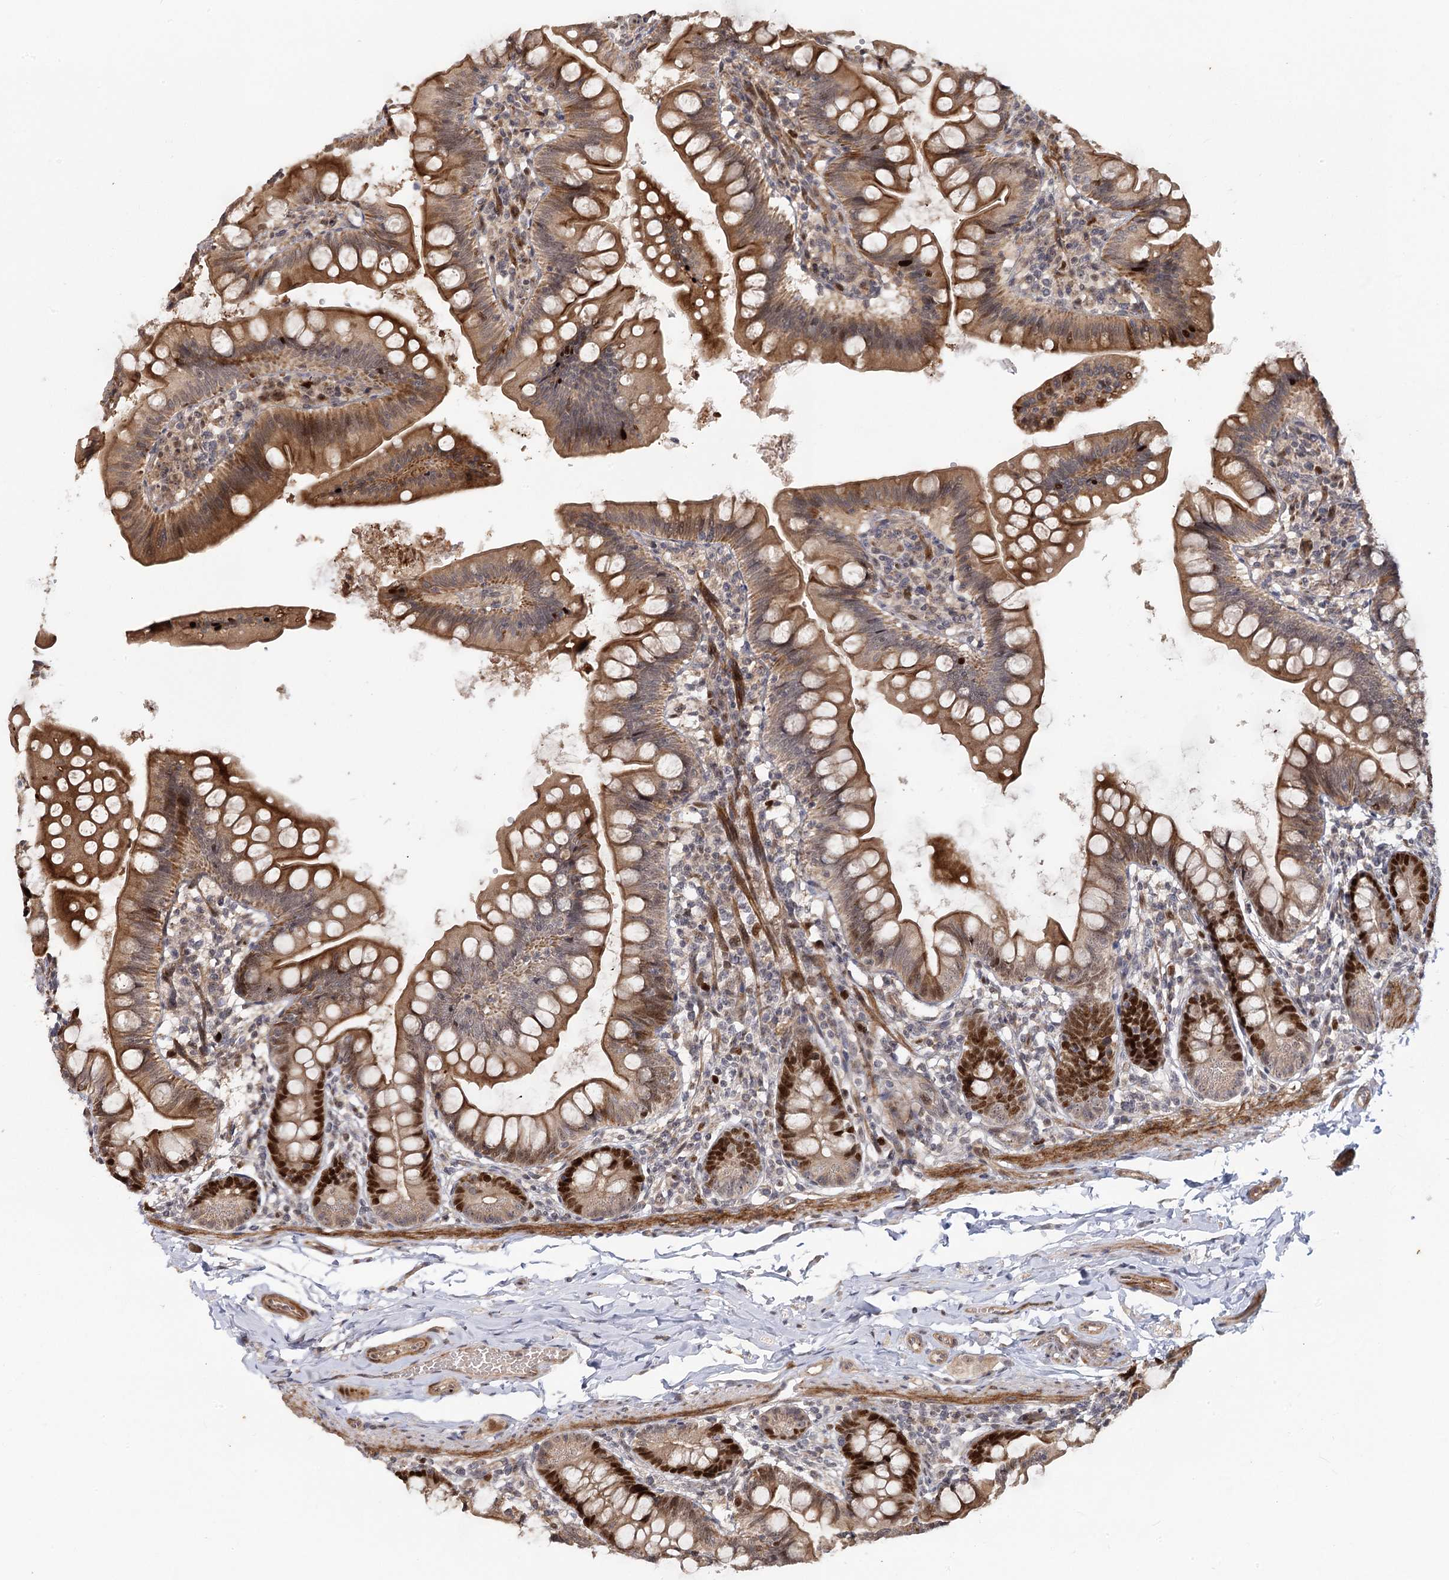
{"staining": {"intensity": "strong", "quantity": "25%-75%", "location": "cytoplasmic/membranous,nuclear"}, "tissue": "small intestine", "cell_type": "Glandular cells", "image_type": "normal", "snomed": [{"axis": "morphology", "description": "Normal tissue, NOS"}, {"axis": "topography", "description": "Small intestine"}], "caption": "Glandular cells show high levels of strong cytoplasmic/membranous,nuclear expression in approximately 25%-75% of cells in normal small intestine.", "gene": "PIK3C2A", "patient": {"sex": "male", "age": 7}}